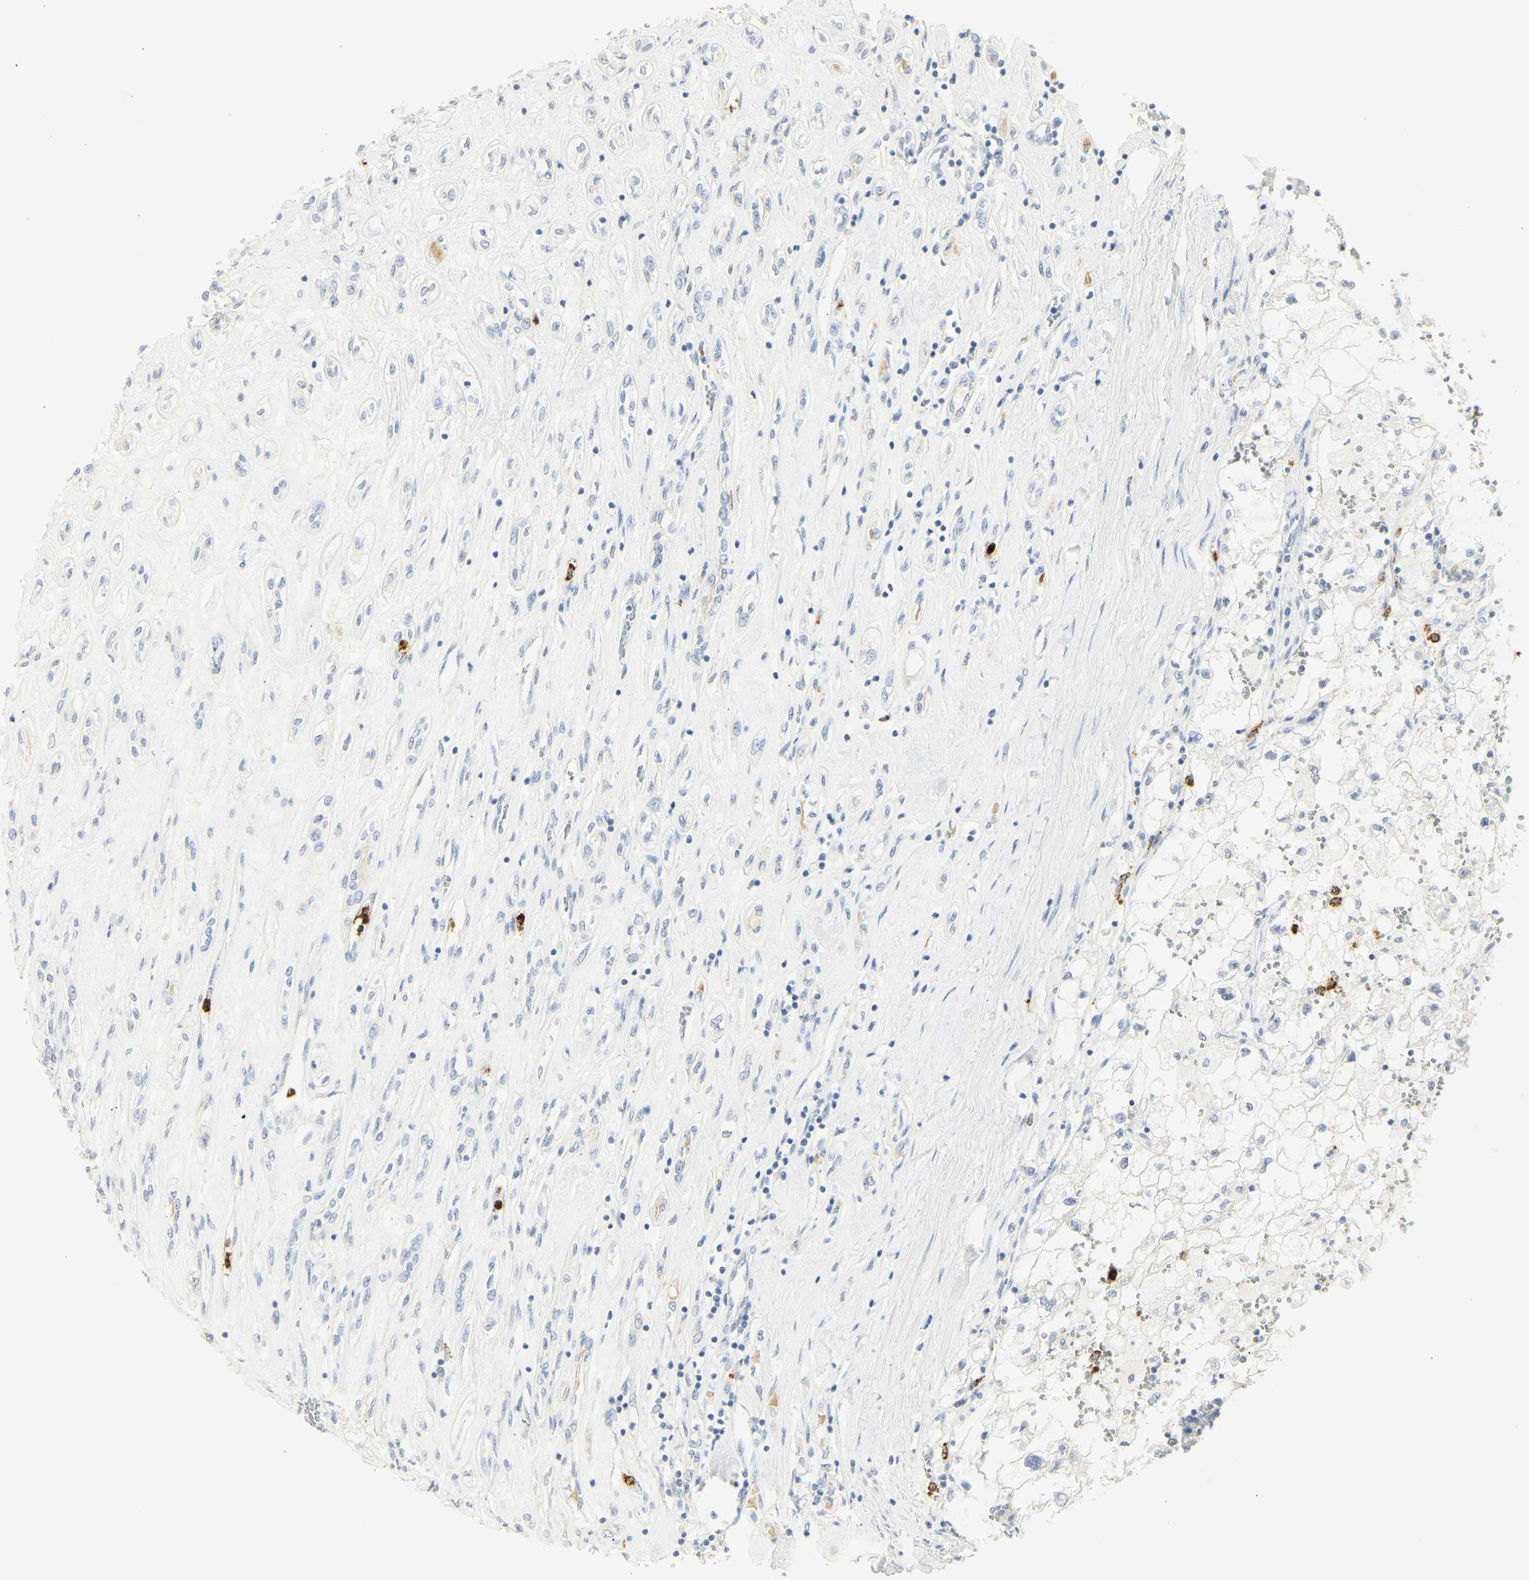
{"staining": {"intensity": "negative", "quantity": "none", "location": "none"}, "tissue": "renal cancer", "cell_type": "Tumor cells", "image_type": "cancer", "snomed": [{"axis": "morphology", "description": "Adenocarcinoma, NOS"}, {"axis": "topography", "description": "Kidney"}], "caption": "Image shows no protein staining in tumor cells of renal adenocarcinoma tissue.", "gene": "MPO", "patient": {"sex": "female", "age": 70}}